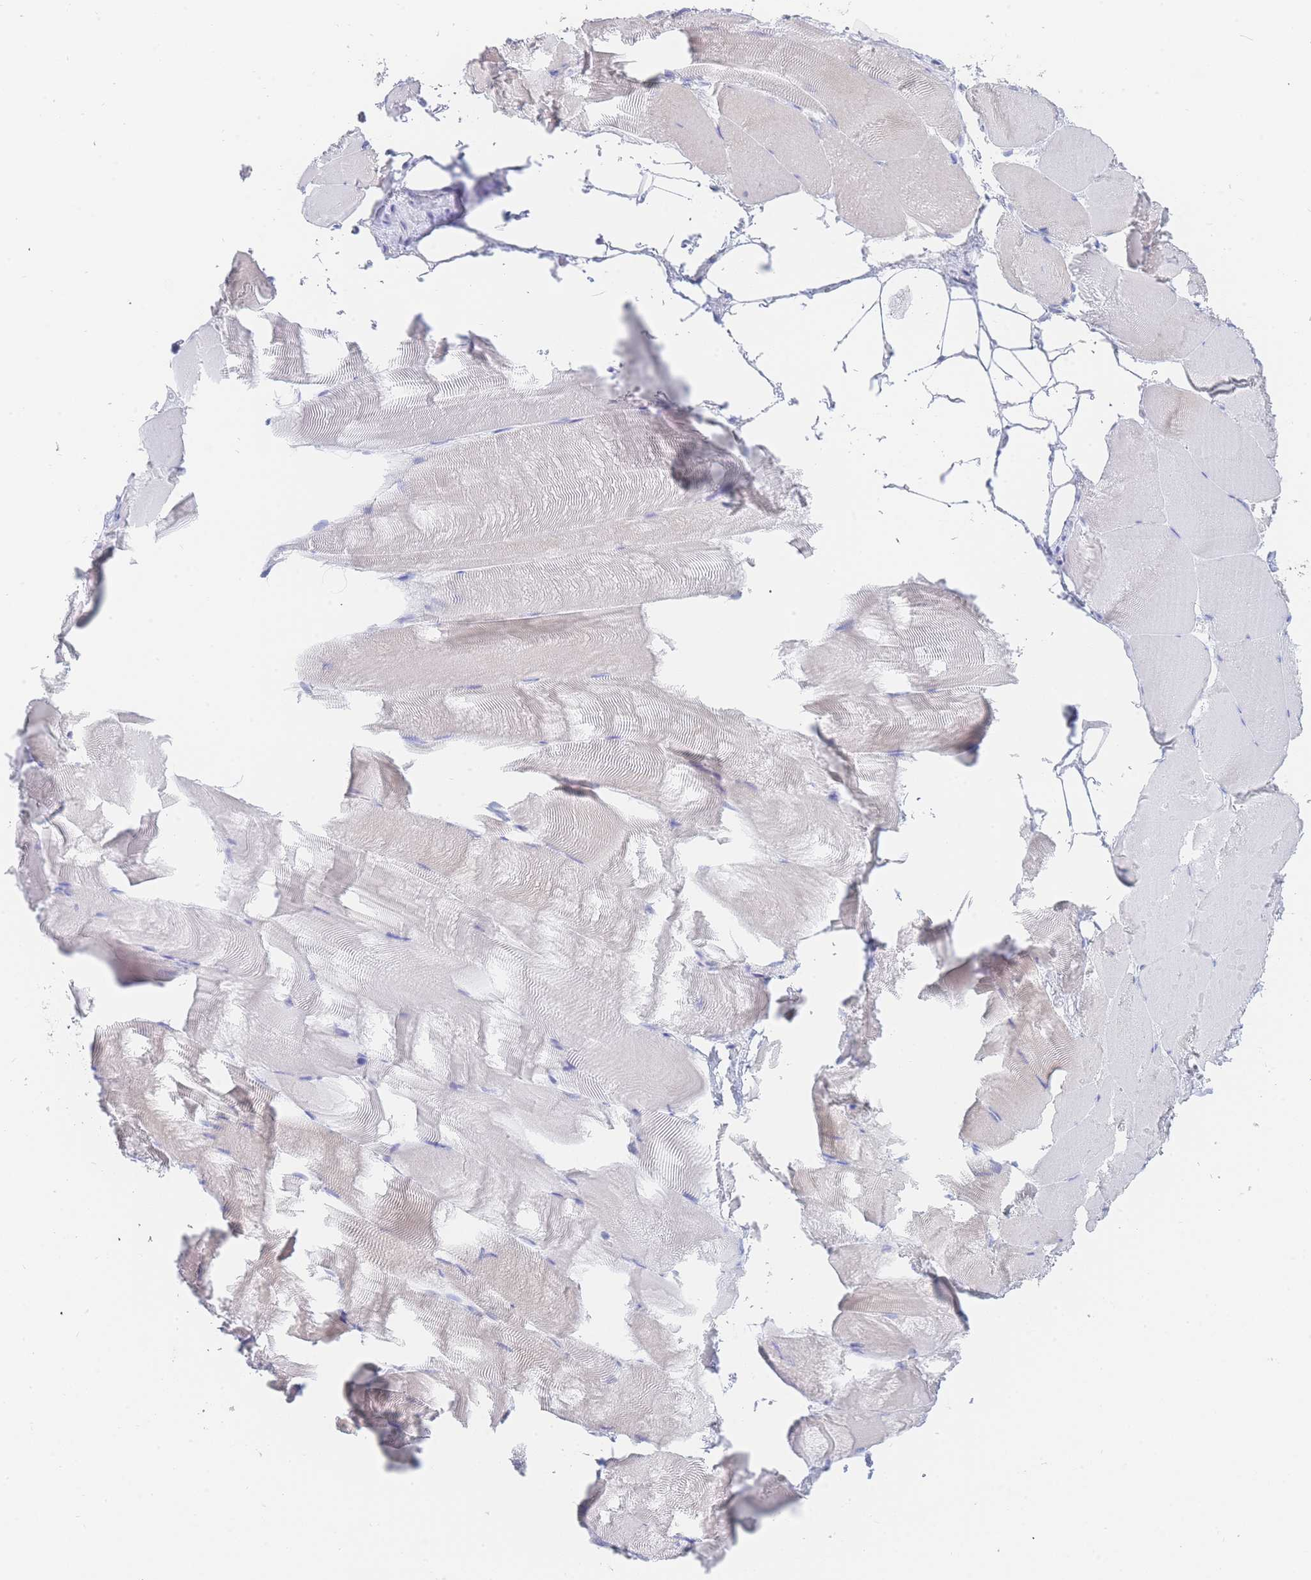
{"staining": {"intensity": "negative", "quantity": "none", "location": "none"}, "tissue": "skeletal muscle", "cell_type": "Myocytes", "image_type": "normal", "snomed": [{"axis": "morphology", "description": "Normal tissue, NOS"}, {"axis": "topography", "description": "Skeletal muscle"}], "caption": "Immunohistochemistry (IHC) histopathology image of unremarkable skeletal muscle: human skeletal muscle stained with DAB (3,3'-diaminobenzidine) shows no significant protein staining in myocytes.", "gene": "LZTFL1", "patient": {"sex": "female", "age": 64}}